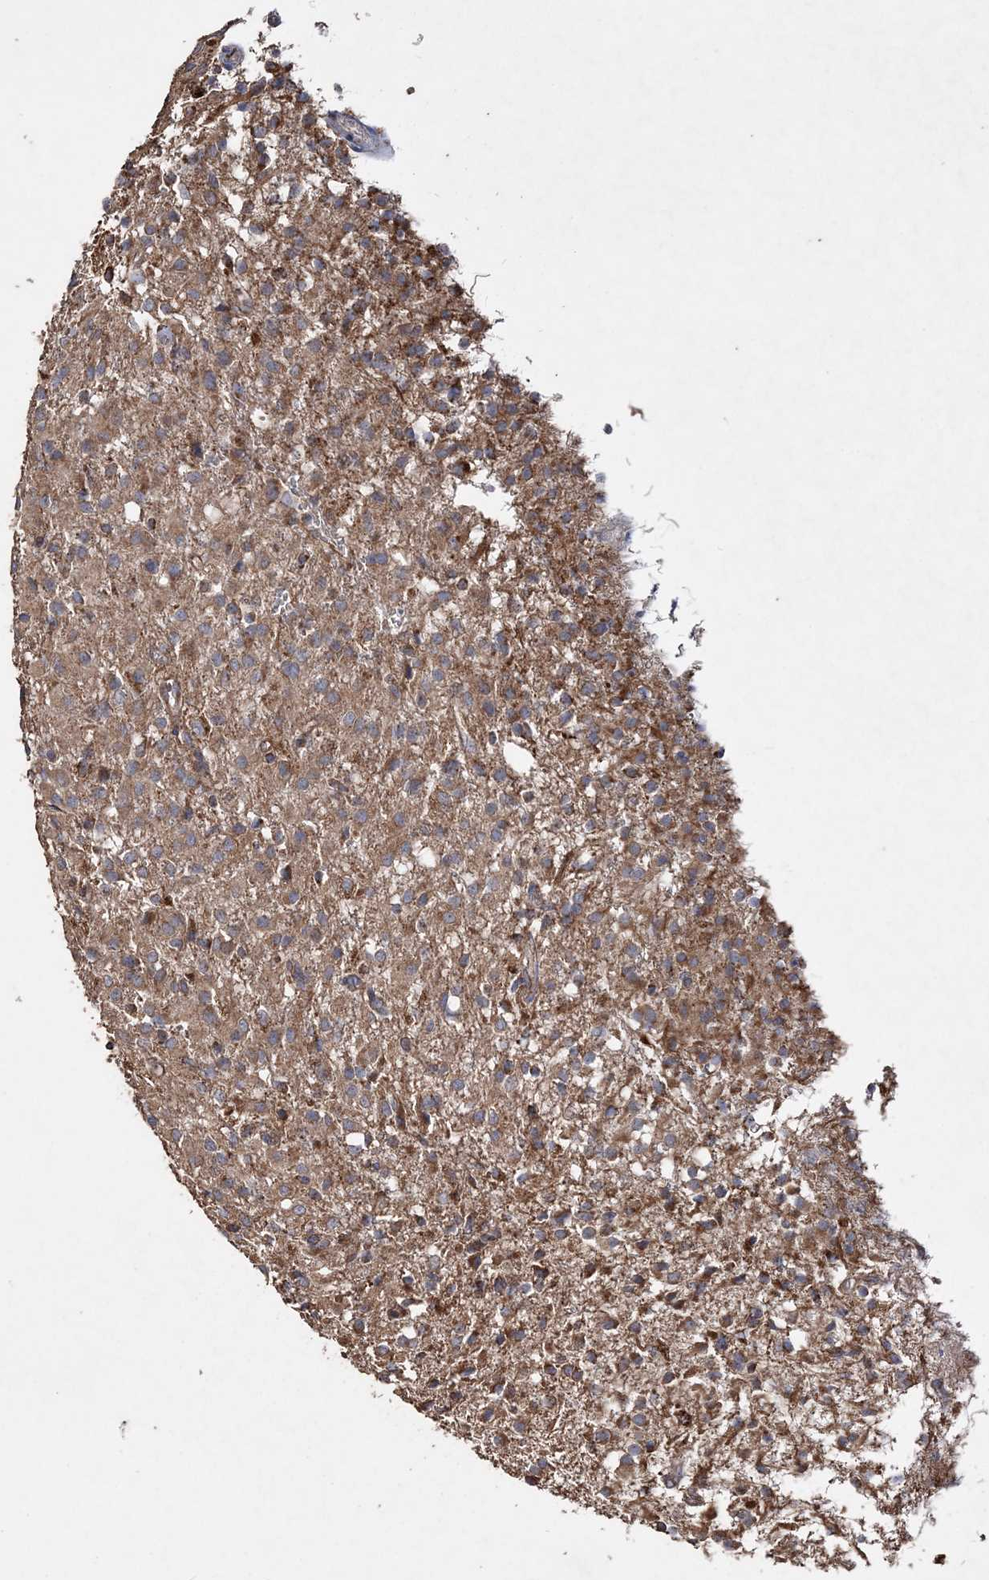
{"staining": {"intensity": "moderate", "quantity": ">75%", "location": "cytoplasmic/membranous"}, "tissue": "glioma", "cell_type": "Tumor cells", "image_type": "cancer", "snomed": [{"axis": "morphology", "description": "Glioma, malignant, High grade"}, {"axis": "topography", "description": "Brain"}], "caption": "This is an image of IHC staining of glioma, which shows moderate staining in the cytoplasmic/membranous of tumor cells.", "gene": "POC5", "patient": {"sex": "female", "age": 59}}